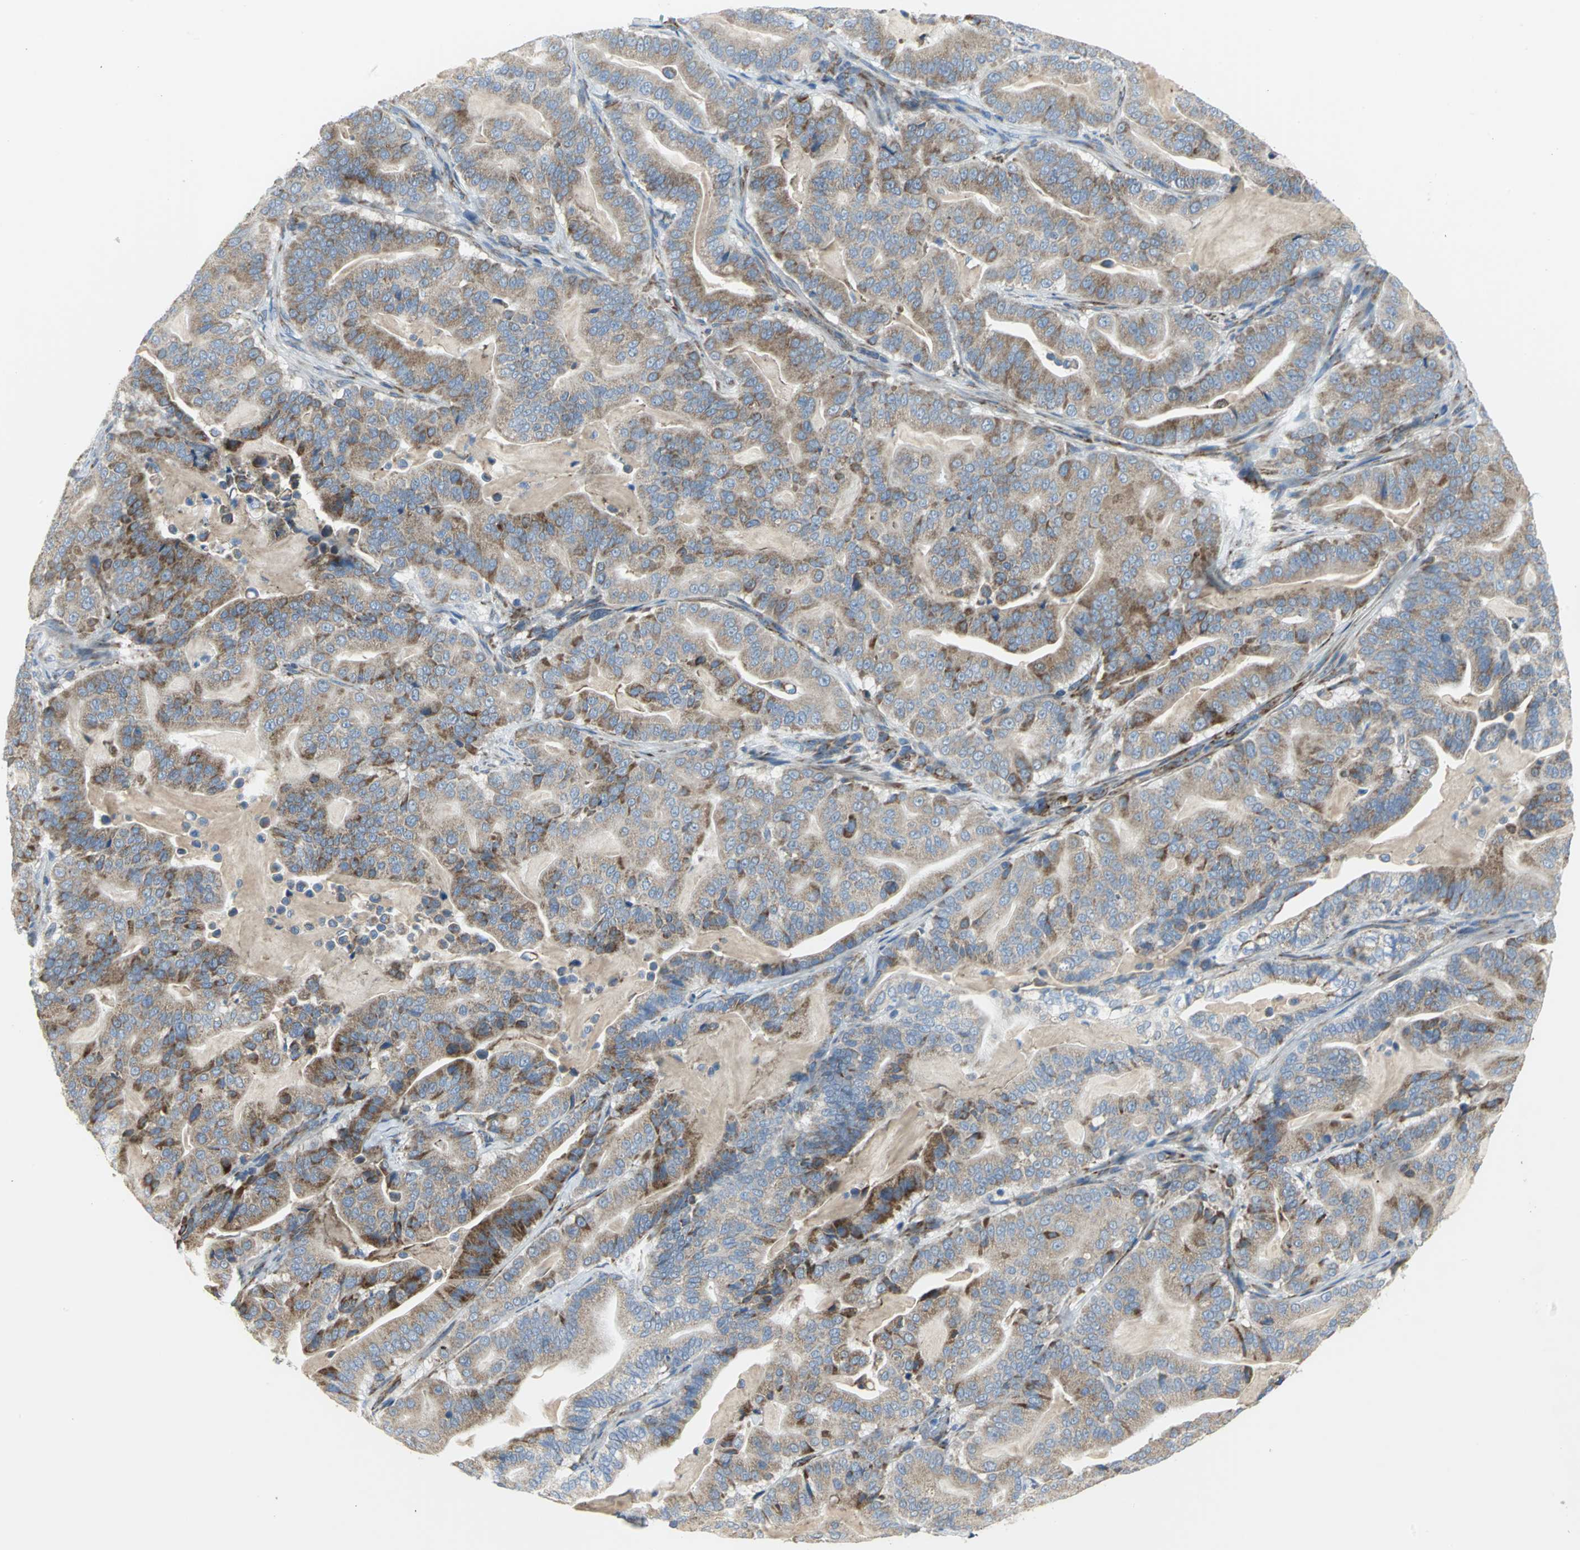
{"staining": {"intensity": "strong", "quantity": ">75%", "location": "cytoplasmic/membranous"}, "tissue": "pancreatic cancer", "cell_type": "Tumor cells", "image_type": "cancer", "snomed": [{"axis": "morphology", "description": "Adenocarcinoma, NOS"}, {"axis": "topography", "description": "Pancreas"}], "caption": "Protein staining of pancreatic cancer tissue reveals strong cytoplasmic/membranous positivity in about >75% of tumor cells.", "gene": "TULP4", "patient": {"sex": "male", "age": 63}}